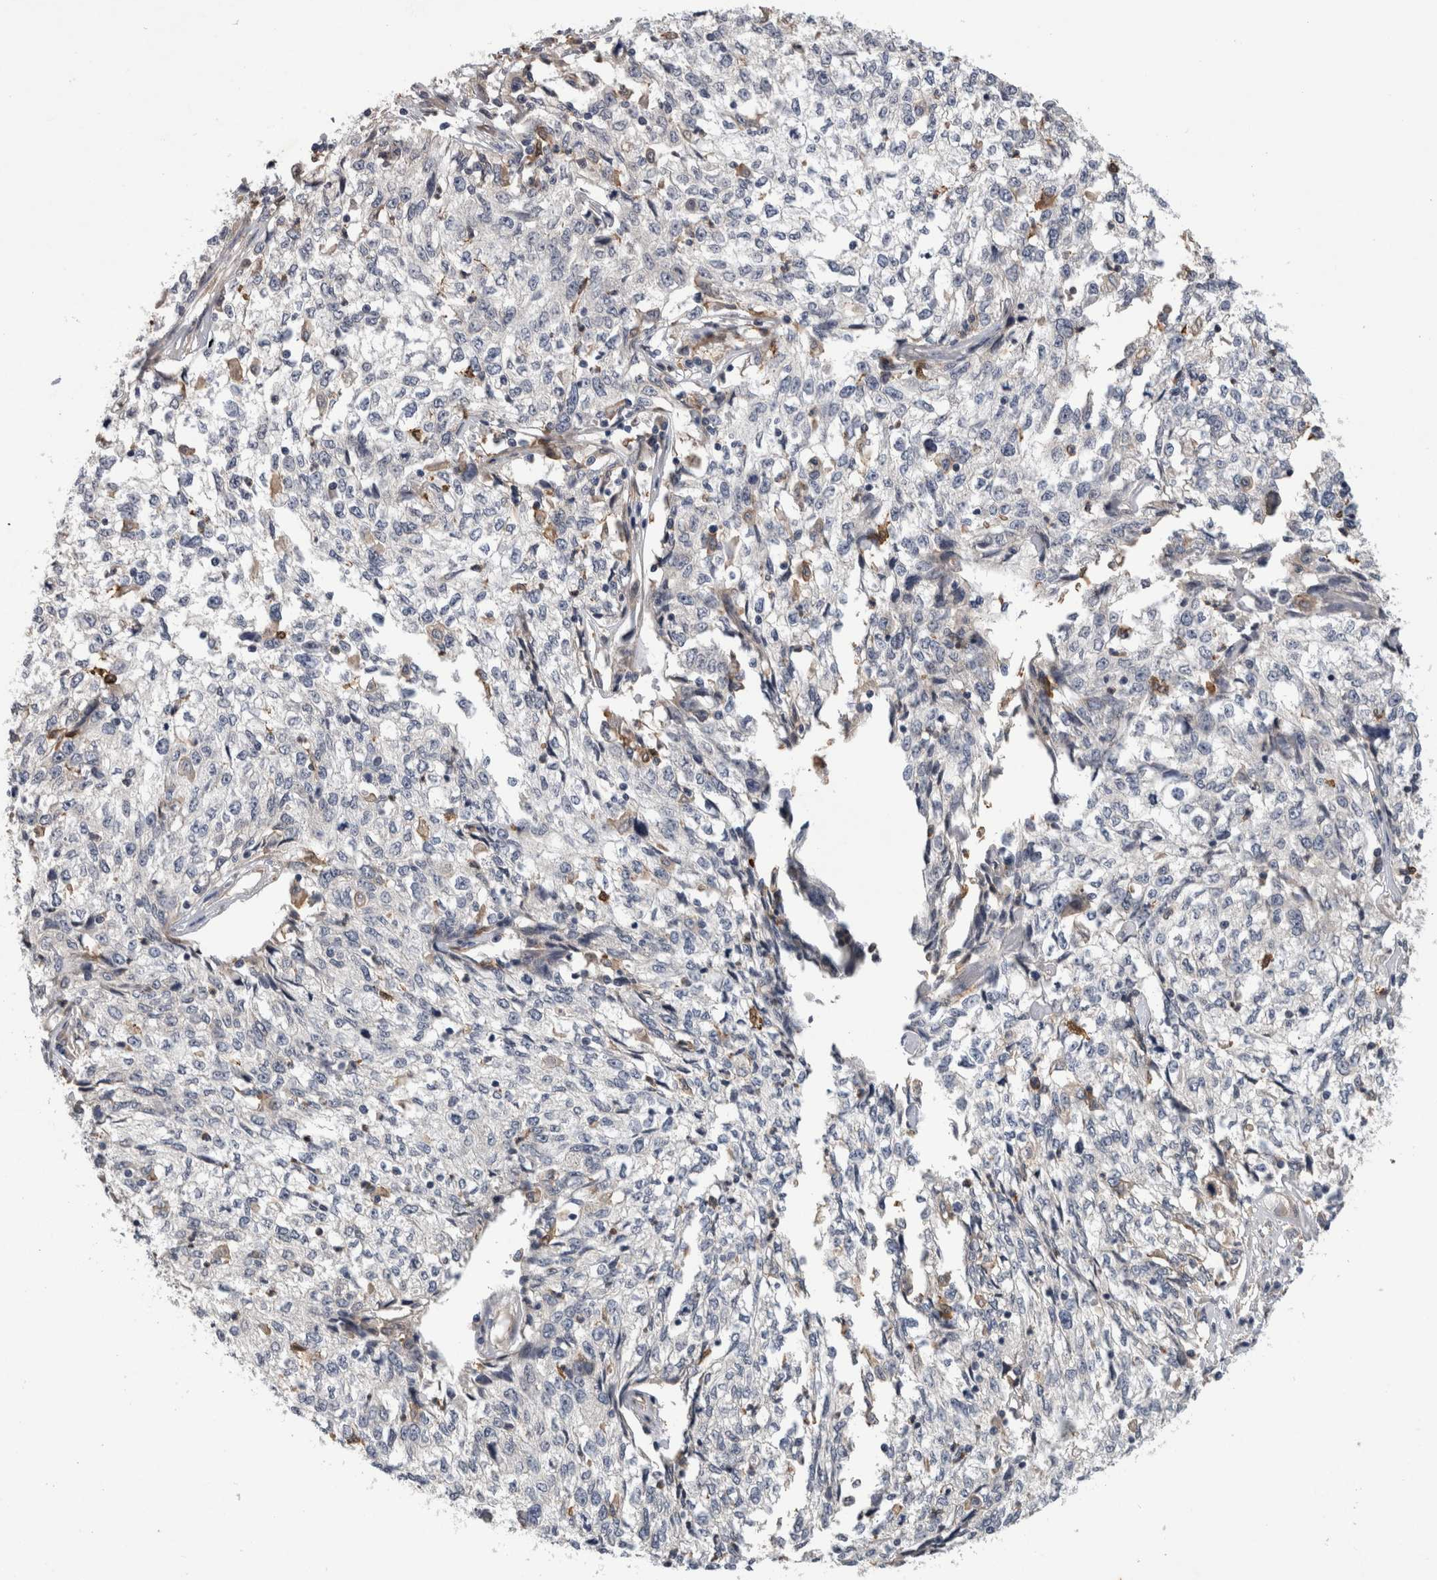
{"staining": {"intensity": "negative", "quantity": "none", "location": "none"}, "tissue": "cervical cancer", "cell_type": "Tumor cells", "image_type": "cancer", "snomed": [{"axis": "morphology", "description": "Squamous cell carcinoma, NOS"}, {"axis": "topography", "description": "Cervix"}], "caption": "Image shows no significant protein expression in tumor cells of cervical cancer.", "gene": "ANKFY1", "patient": {"sex": "female", "age": 57}}